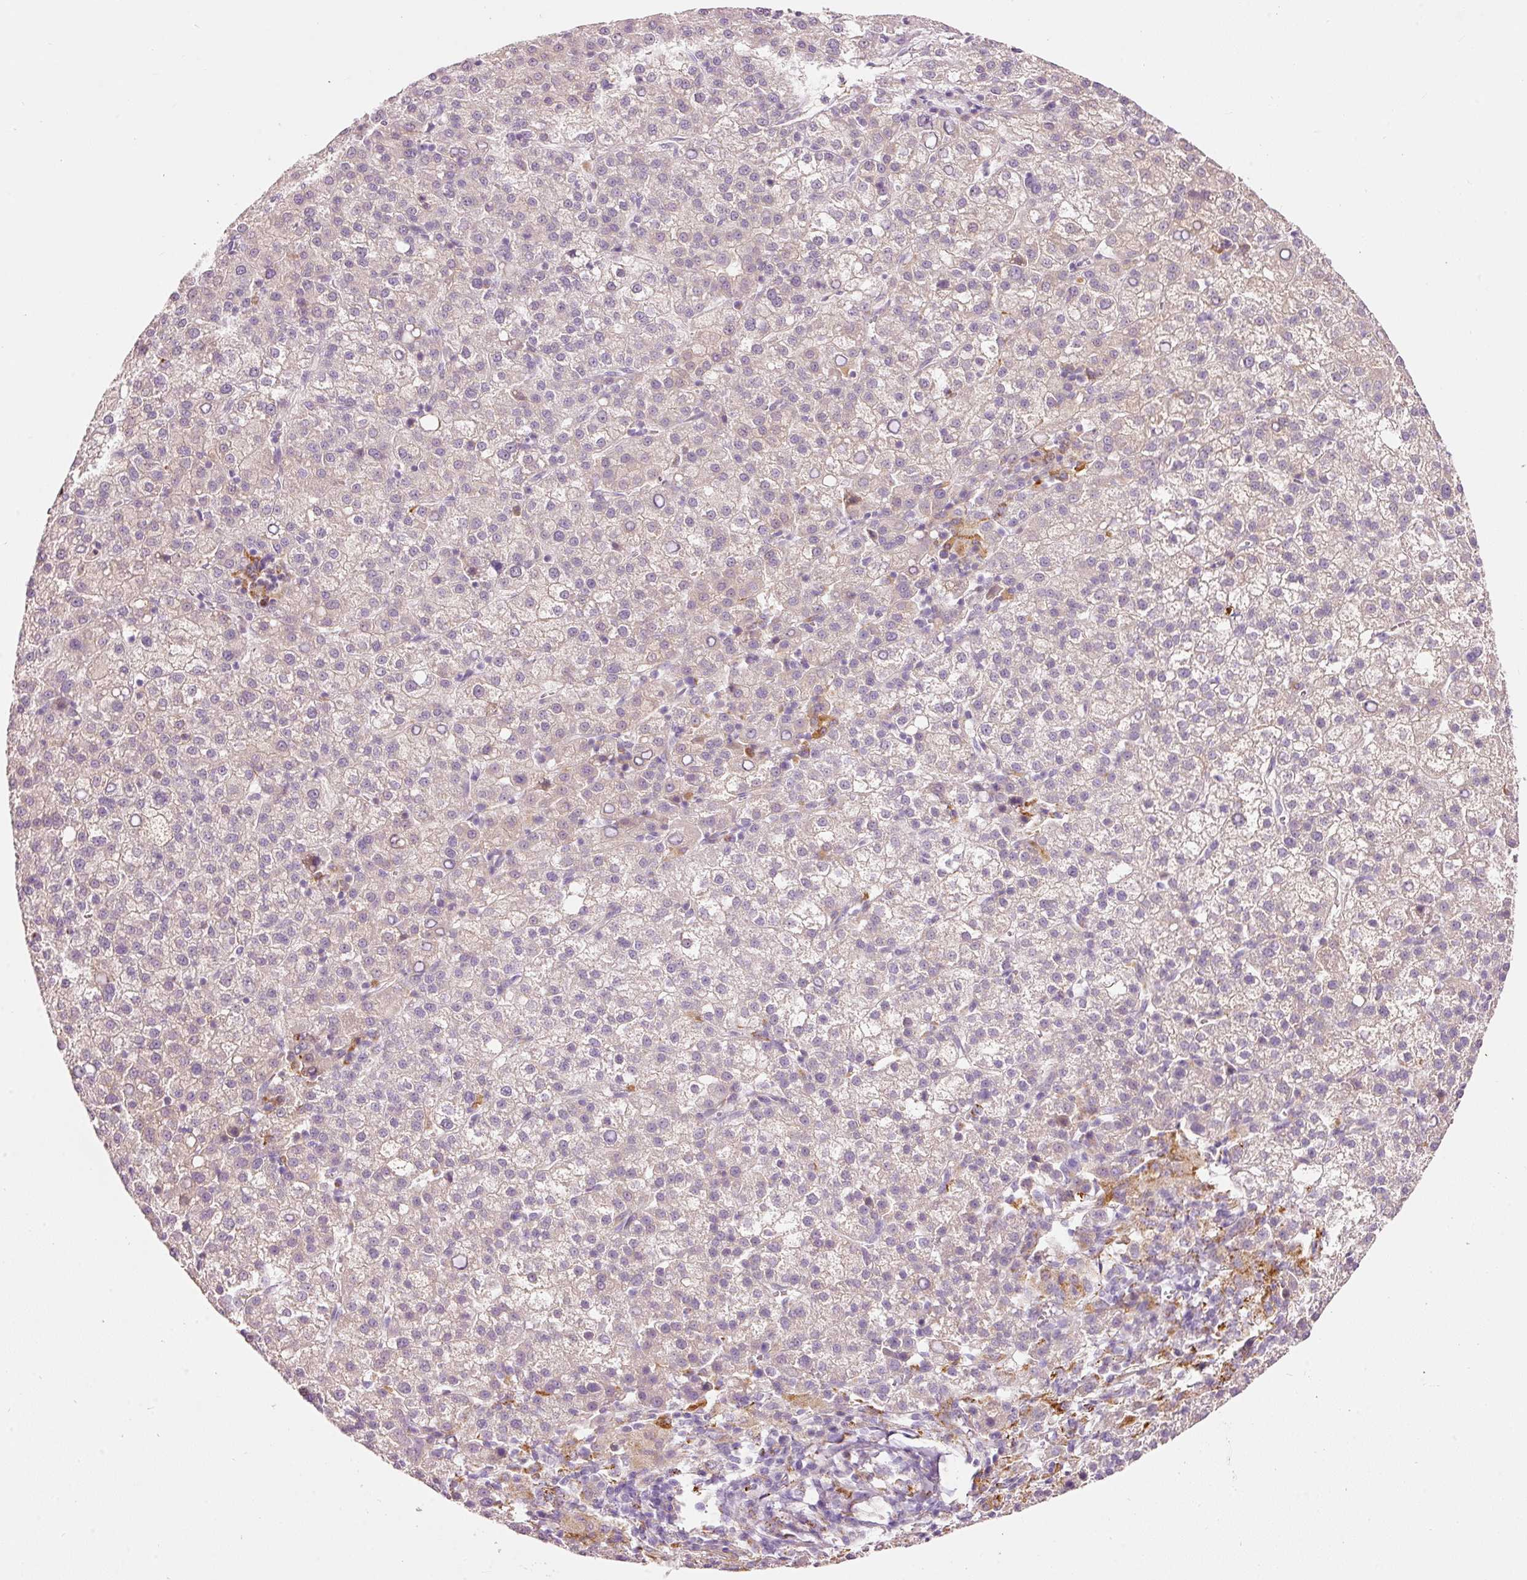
{"staining": {"intensity": "negative", "quantity": "none", "location": "none"}, "tissue": "liver cancer", "cell_type": "Tumor cells", "image_type": "cancer", "snomed": [{"axis": "morphology", "description": "Carcinoma, Hepatocellular, NOS"}, {"axis": "topography", "description": "Liver"}], "caption": "Micrograph shows no significant protein staining in tumor cells of liver cancer (hepatocellular carcinoma). The staining is performed using DAB (3,3'-diaminobenzidine) brown chromogen with nuclei counter-stained in using hematoxylin.", "gene": "MTHFD2", "patient": {"sex": "female", "age": 58}}